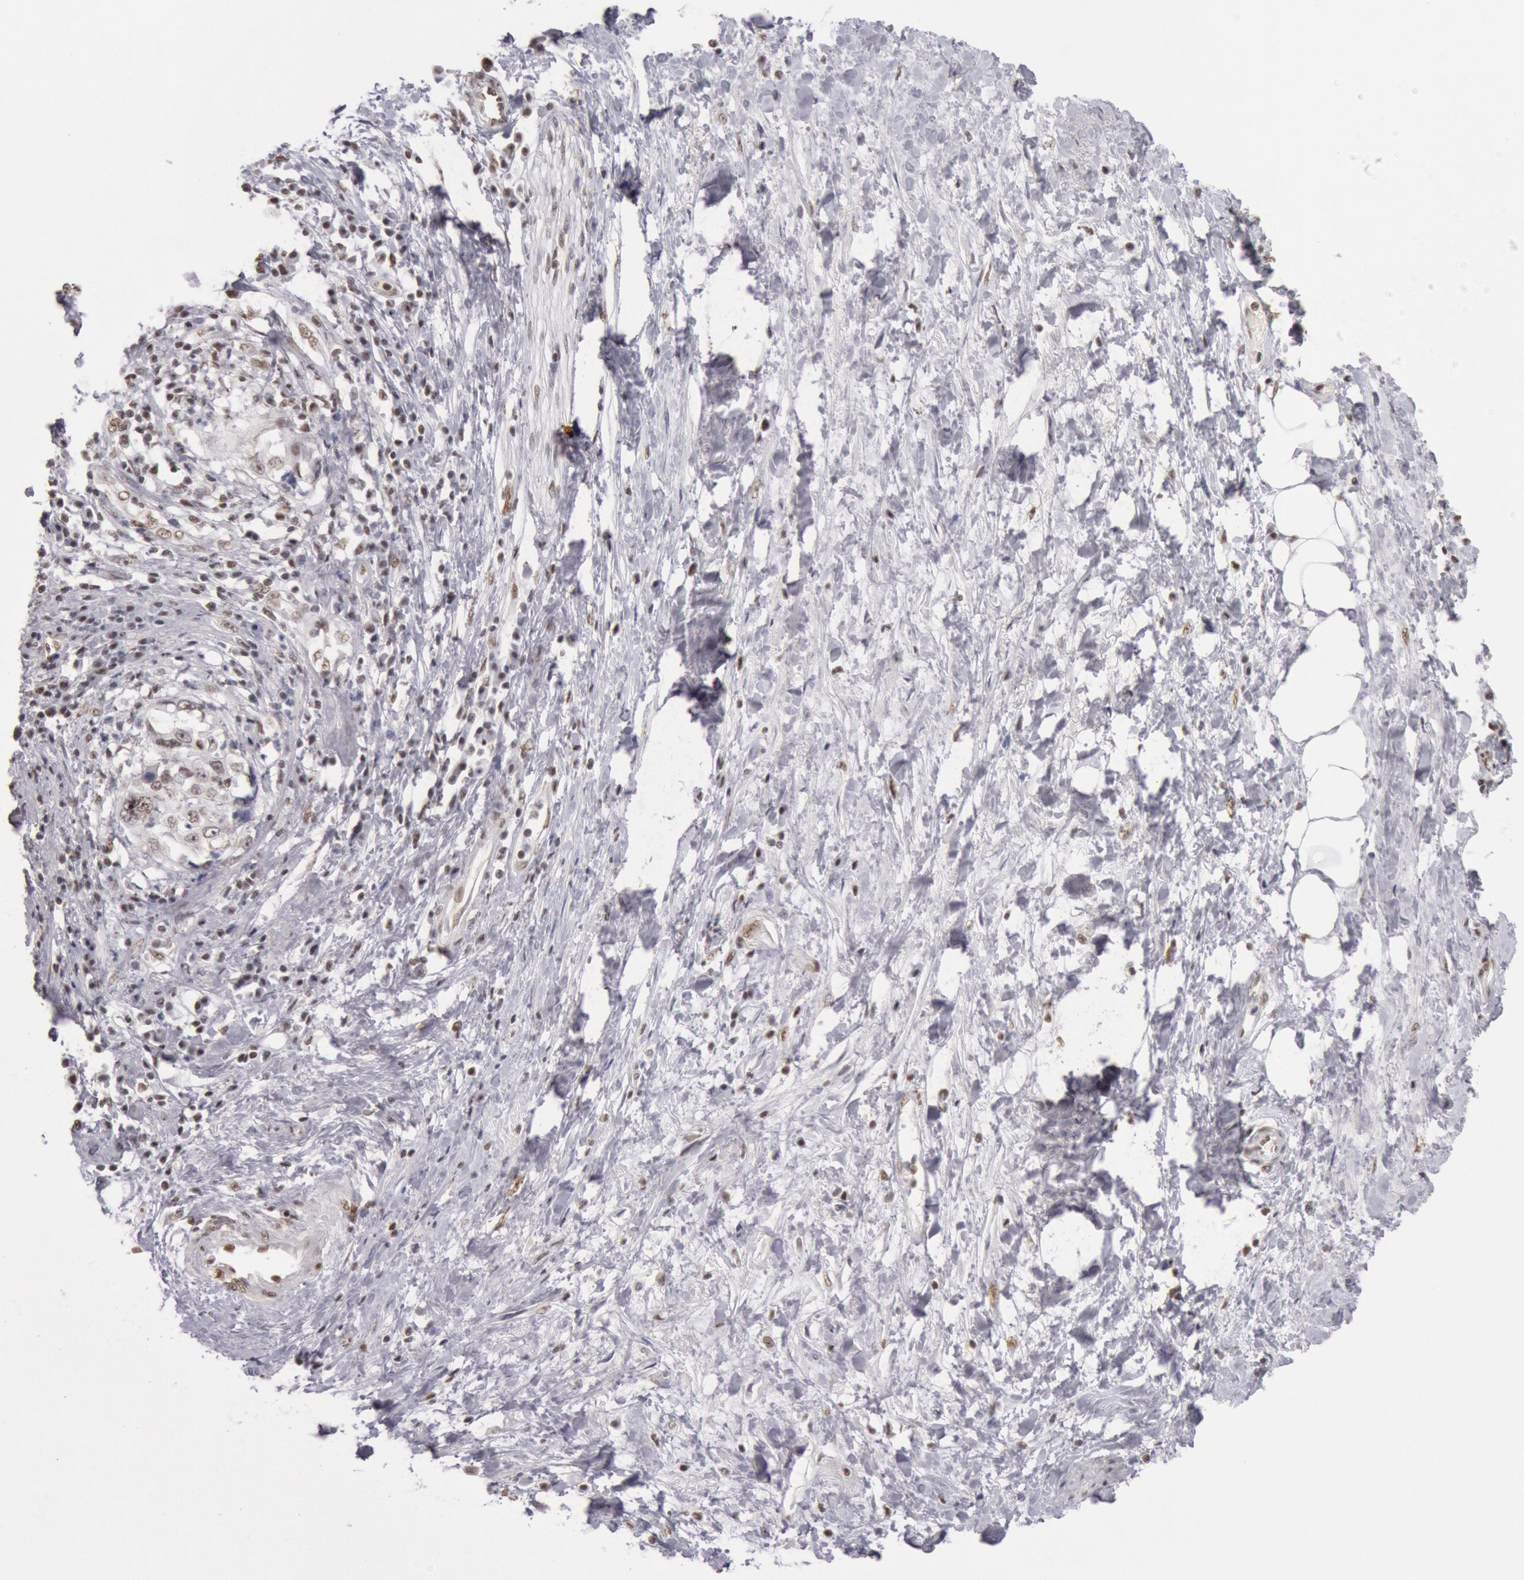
{"staining": {"intensity": "weak", "quantity": ">75%", "location": "nuclear"}, "tissue": "cervical cancer", "cell_type": "Tumor cells", "image_type": "cancer", "snomed": [{"axis": "morphology", "description": "Squamous cell carcinoma, NOS"}, {"axis": "topography", "description": "Cervix"}], "caption": "This is a histology image of immunohistochemistry staining of cervical squamous cell carcinoma, which shows weak expression in the nuclear of tumor cells.", "gene": "ESS2", "patient": {"sex": "female", "age": 57}}